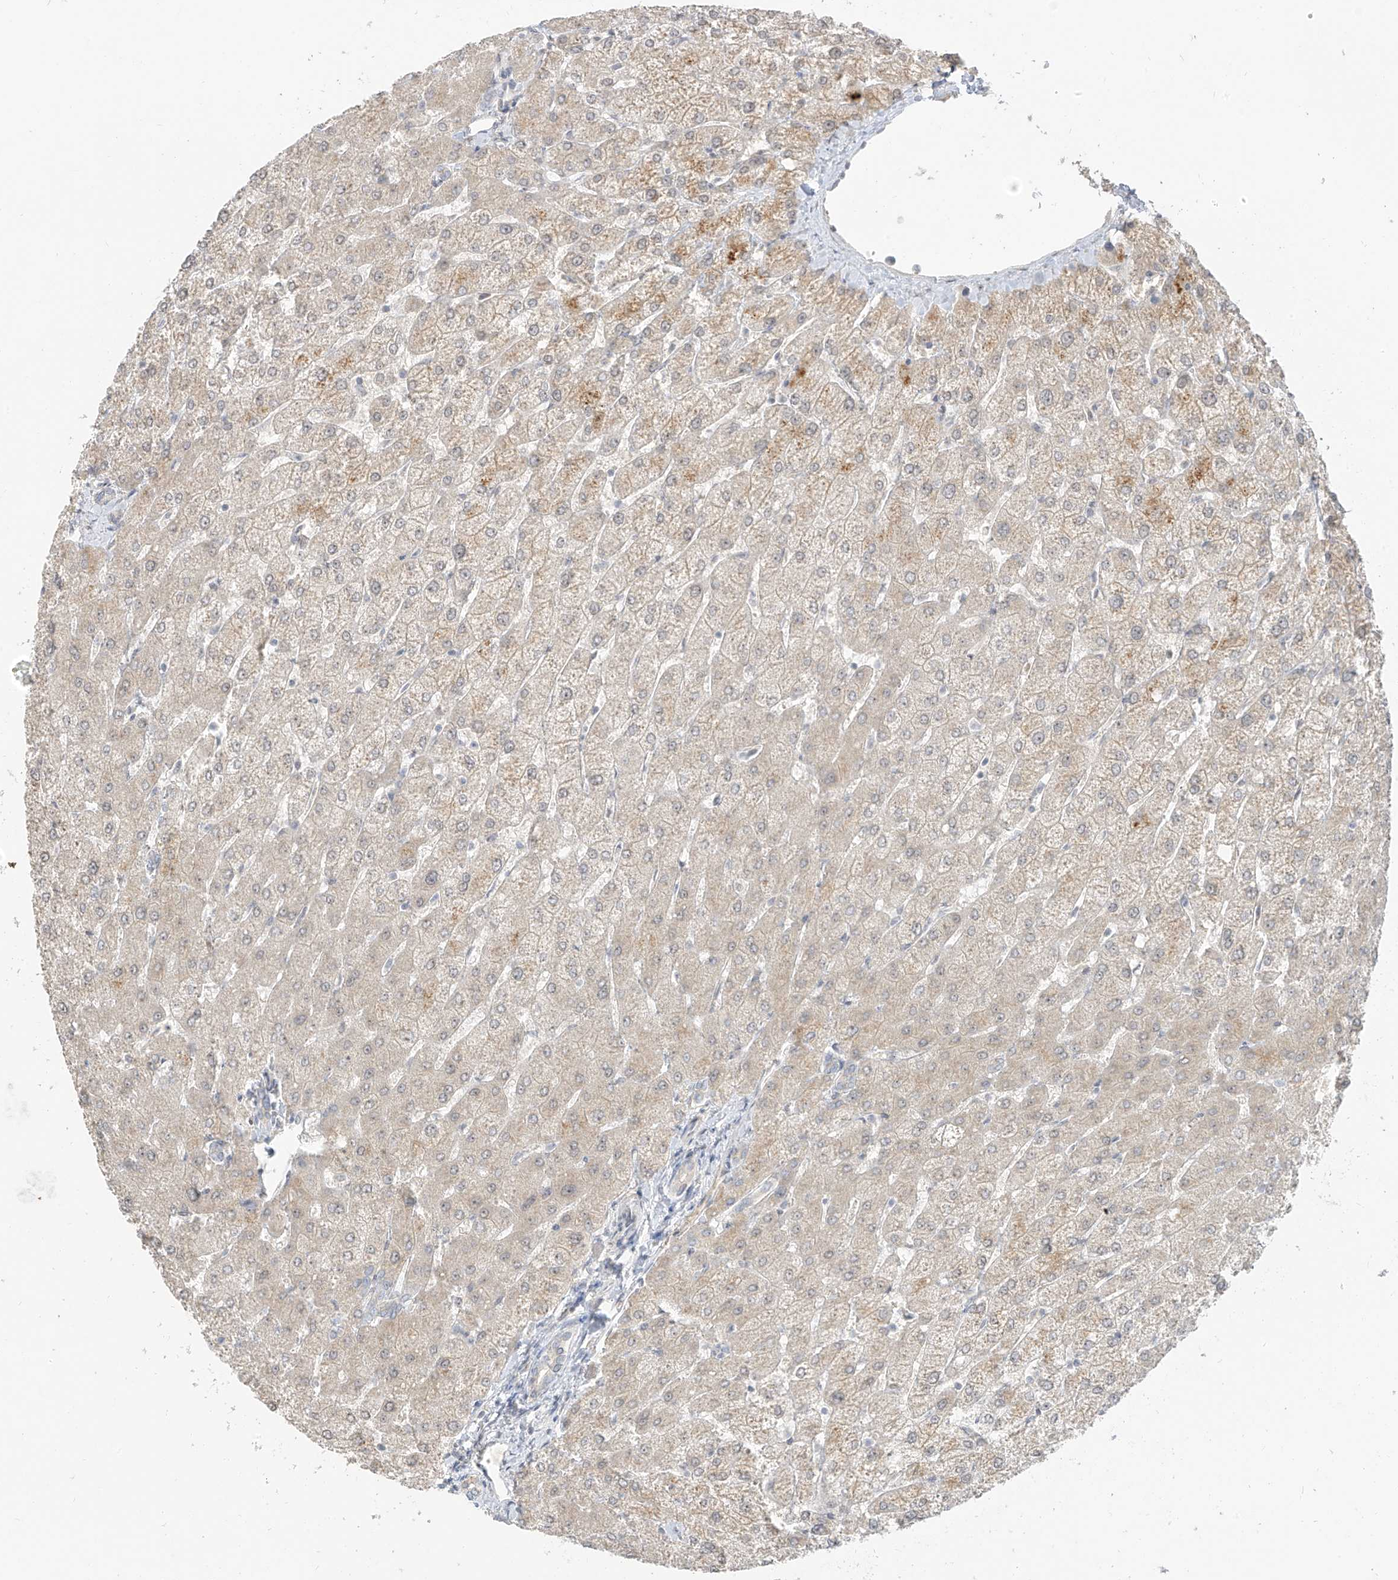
{"staining": {"intensity": "negative", "quantity": "none", "location": "none"}, "tissue": "liver", "cell_type": "Cholangiocytes", "image_type": "normal", "snomed": [{"axis": "morphology", "description": "Normal tissue, NOS"}, {"axis": "topography", "description": "Liver"}], "caption": "This is a histopathology image of immunohistochemistry staining of unremarkable liver, which shows no expression in cholangiocytes. The staining is performed using DAB brown chromogen with nuclei counter-stained in using hematoxylin.", "gene": "C2orf42", "patient": {"sex": "female", "age": 54}}